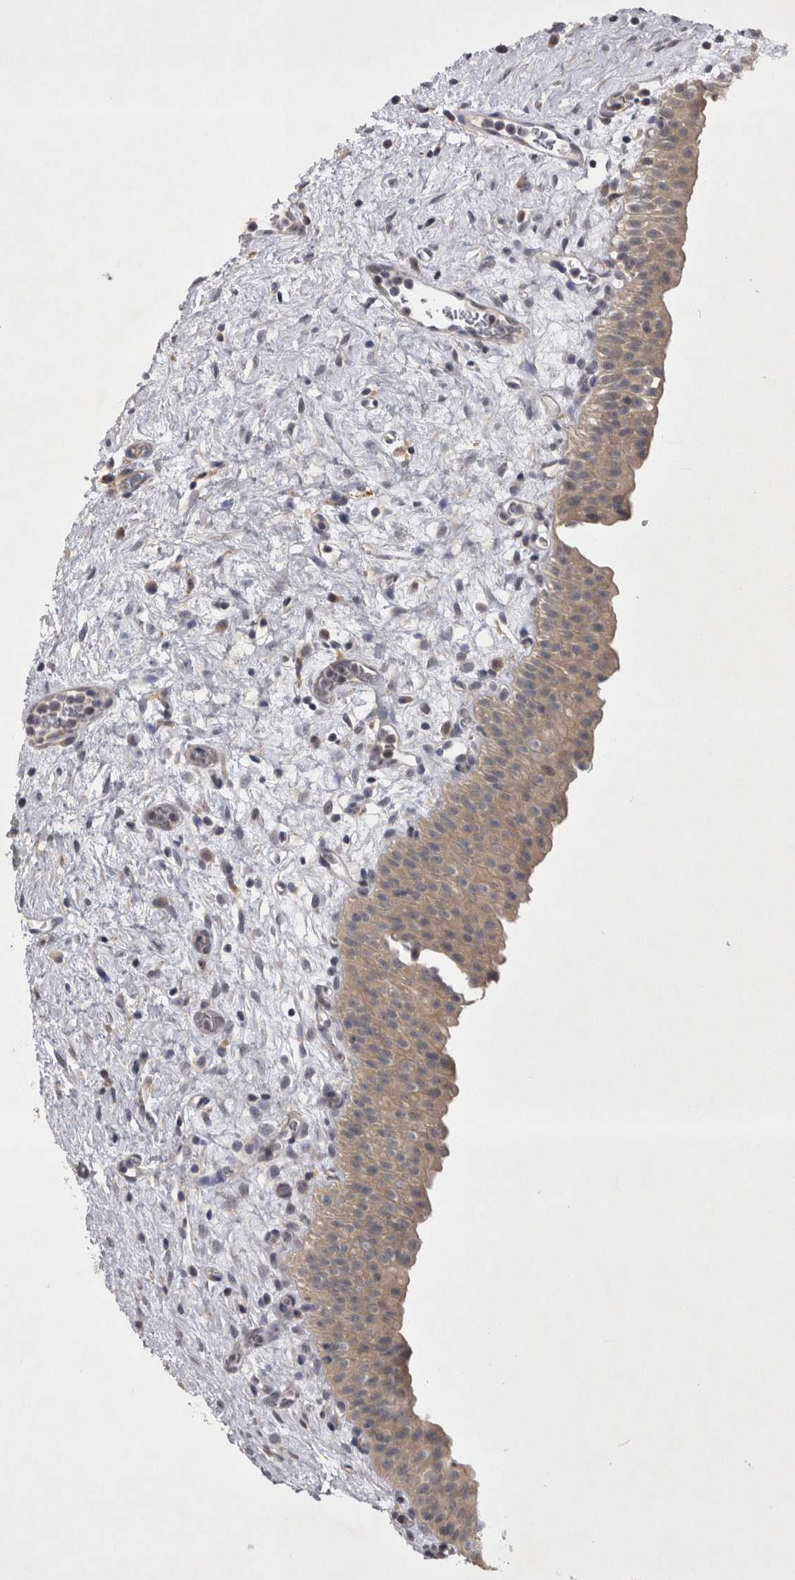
{"staining": {"intensity": "weak", "quantity": ">75%", "location": "cytoplasmic/membranous"}, "tissue": "urinary bladder", "cell_type": "Urothelial cells", "image_type": "normal", "snomed": [{"axis": "morphology", "description": "Normal tissue, NOS"}, {"axis": "topography", "description": "Urinary bladder"}], "caption": "Immunohistochemistry (IHC) (DAB) staining of unremarkable human urinary bladder reveals weak cytoplasmic/membranous protein positivity in about >75% of urothelial cells.", "gene": "CTBS", "patient": {"sex": "male", "age": 82}}